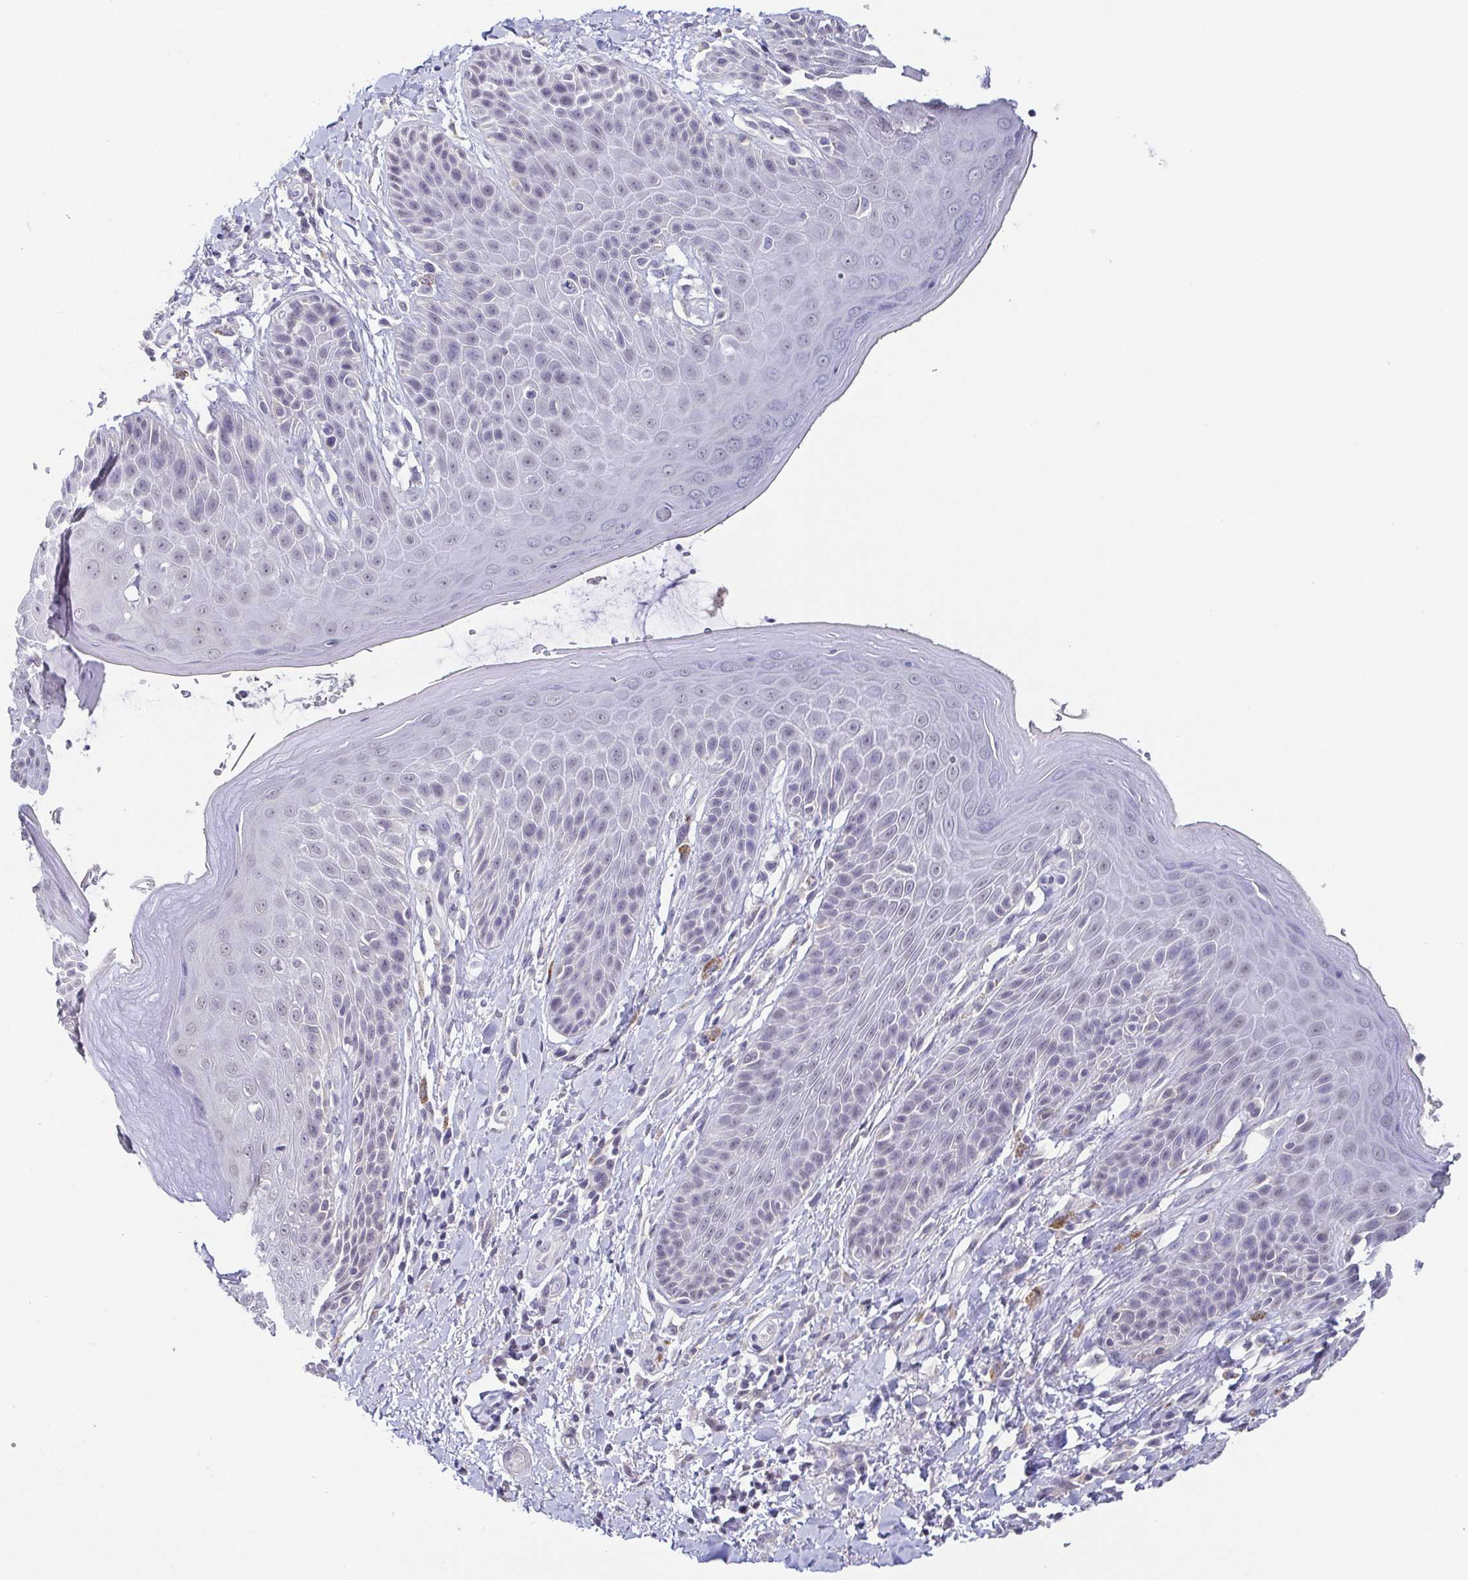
{"staining": {"intensity": "negative", "quantity": "none", "location": "none"}, "tissue": "skin", "cell_type": "Epidermal cells", "image_type": "normal", "snomed": [{"axis": "morphology", "description": "Normal tissue, NOS"}, {"axis": "topography", "description": "Anal"}, {"axis": "topography", "description": "Peripheral nerve tissue"}], "caption": "An immunohistochemistry photomicrograph of unremarkable skin is shown. There is no staining in epidermal cells of skin. Brightfield microscopy of immunohistochemistry stained with DAB (brown) and hematoxylin (blue), captured at high magnification.", "gene": "NEFH", "patient": {"sex": "male", "age": 51}}